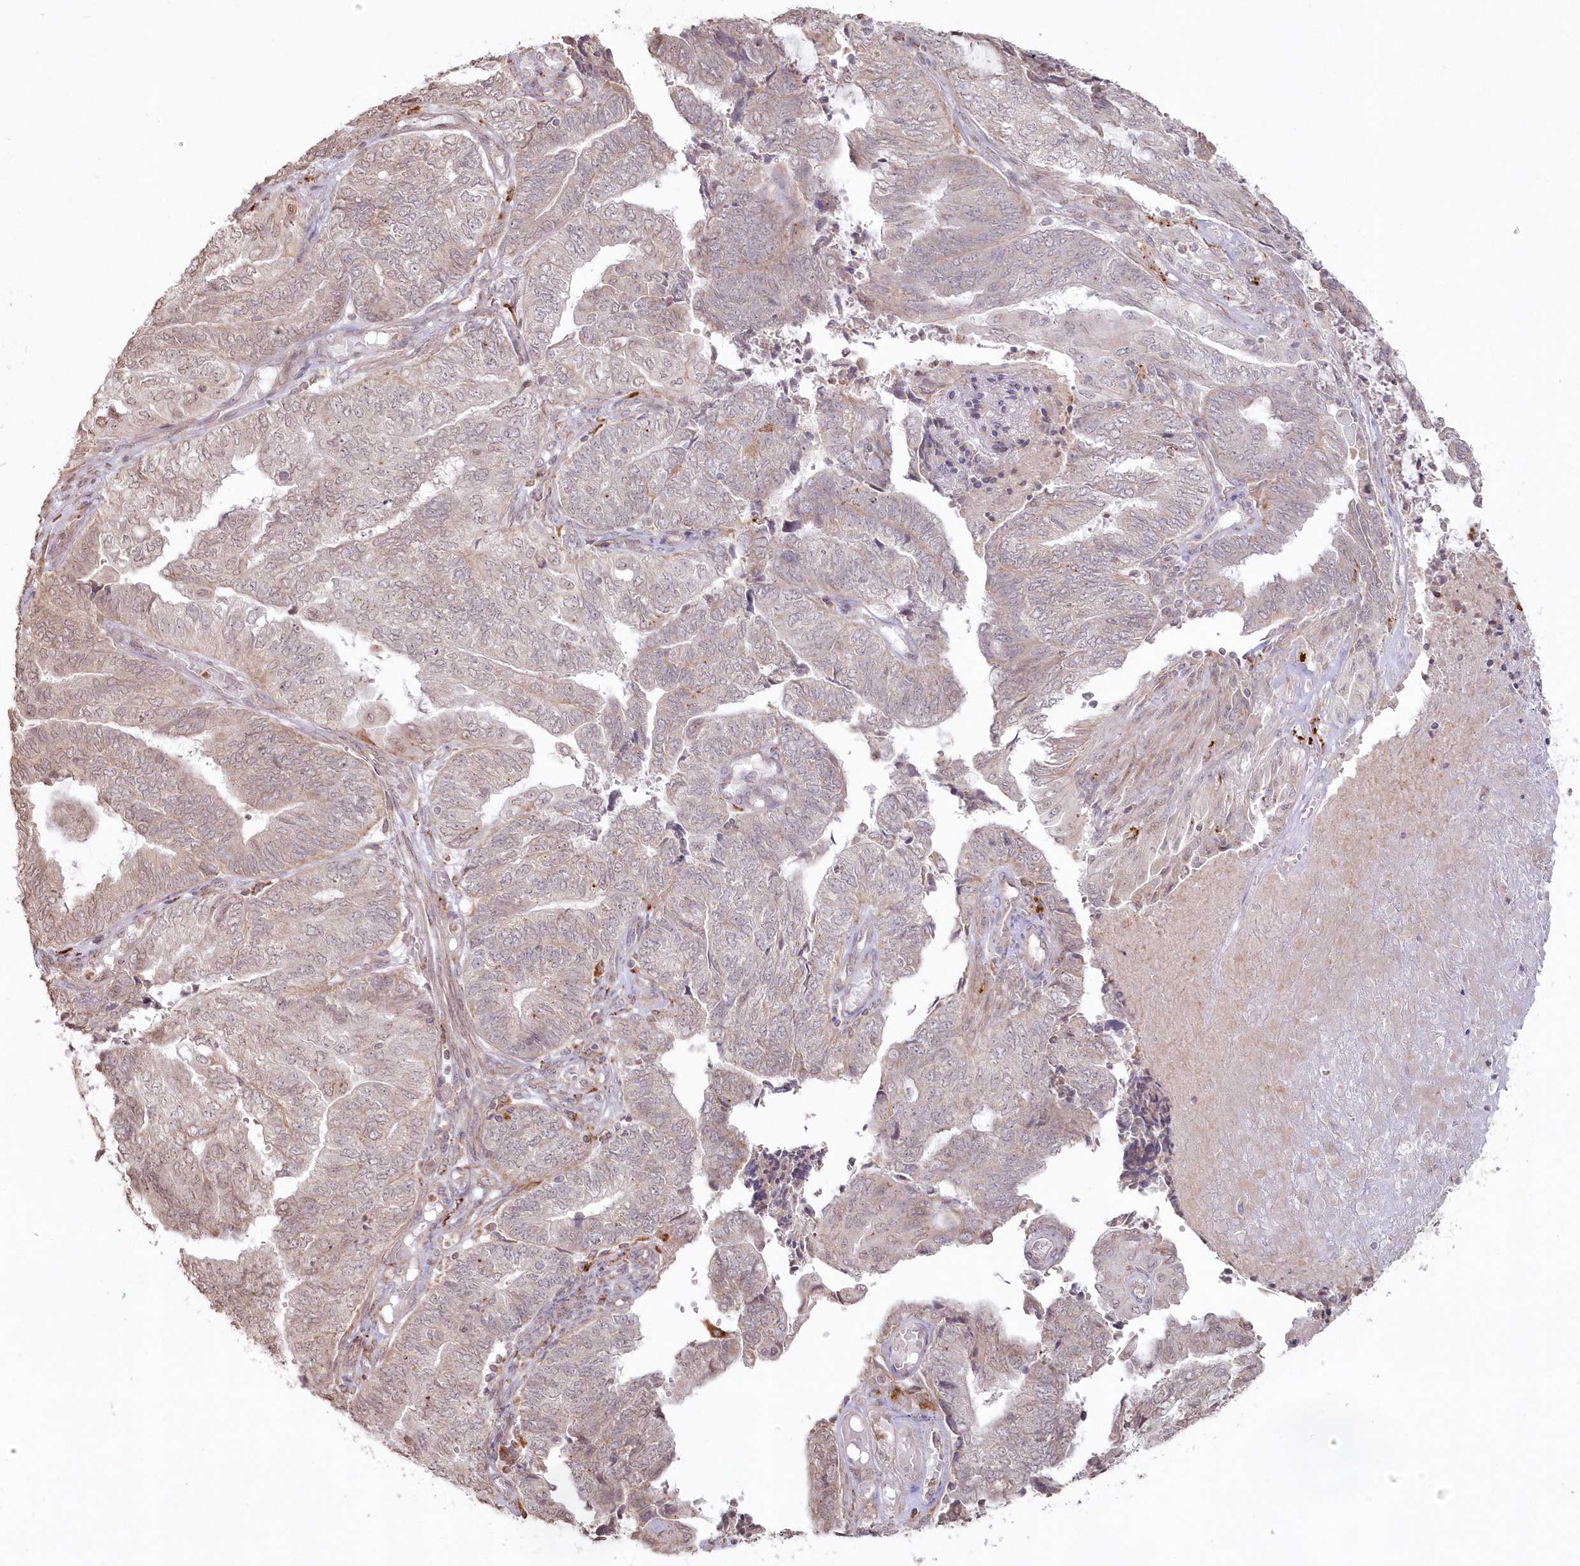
{"staining": {"intensity": "weak", "quantity": "25%-75%", "location": "cytoplasmic/membranous"}, "tissue": "endometrial cancer", "cell_type": "Tumor cells", "image_type": "cancer", "snomed": [{"axis": "morphology", "description": "Adenocarcinoma, NOS"}, {"axis": "topography", "description": "Uterus"}, {"axis": "topography", "description": "Endometrium"}], "caption": "Protein analysis of endometrial cancer (adenocarcinoma) tissue exhibits weak cytoplasmic/membranous staining in about 25%-75% of tumor cells.", "gene": "ARSB", "patient": {"sex": "female", "age": 70}}